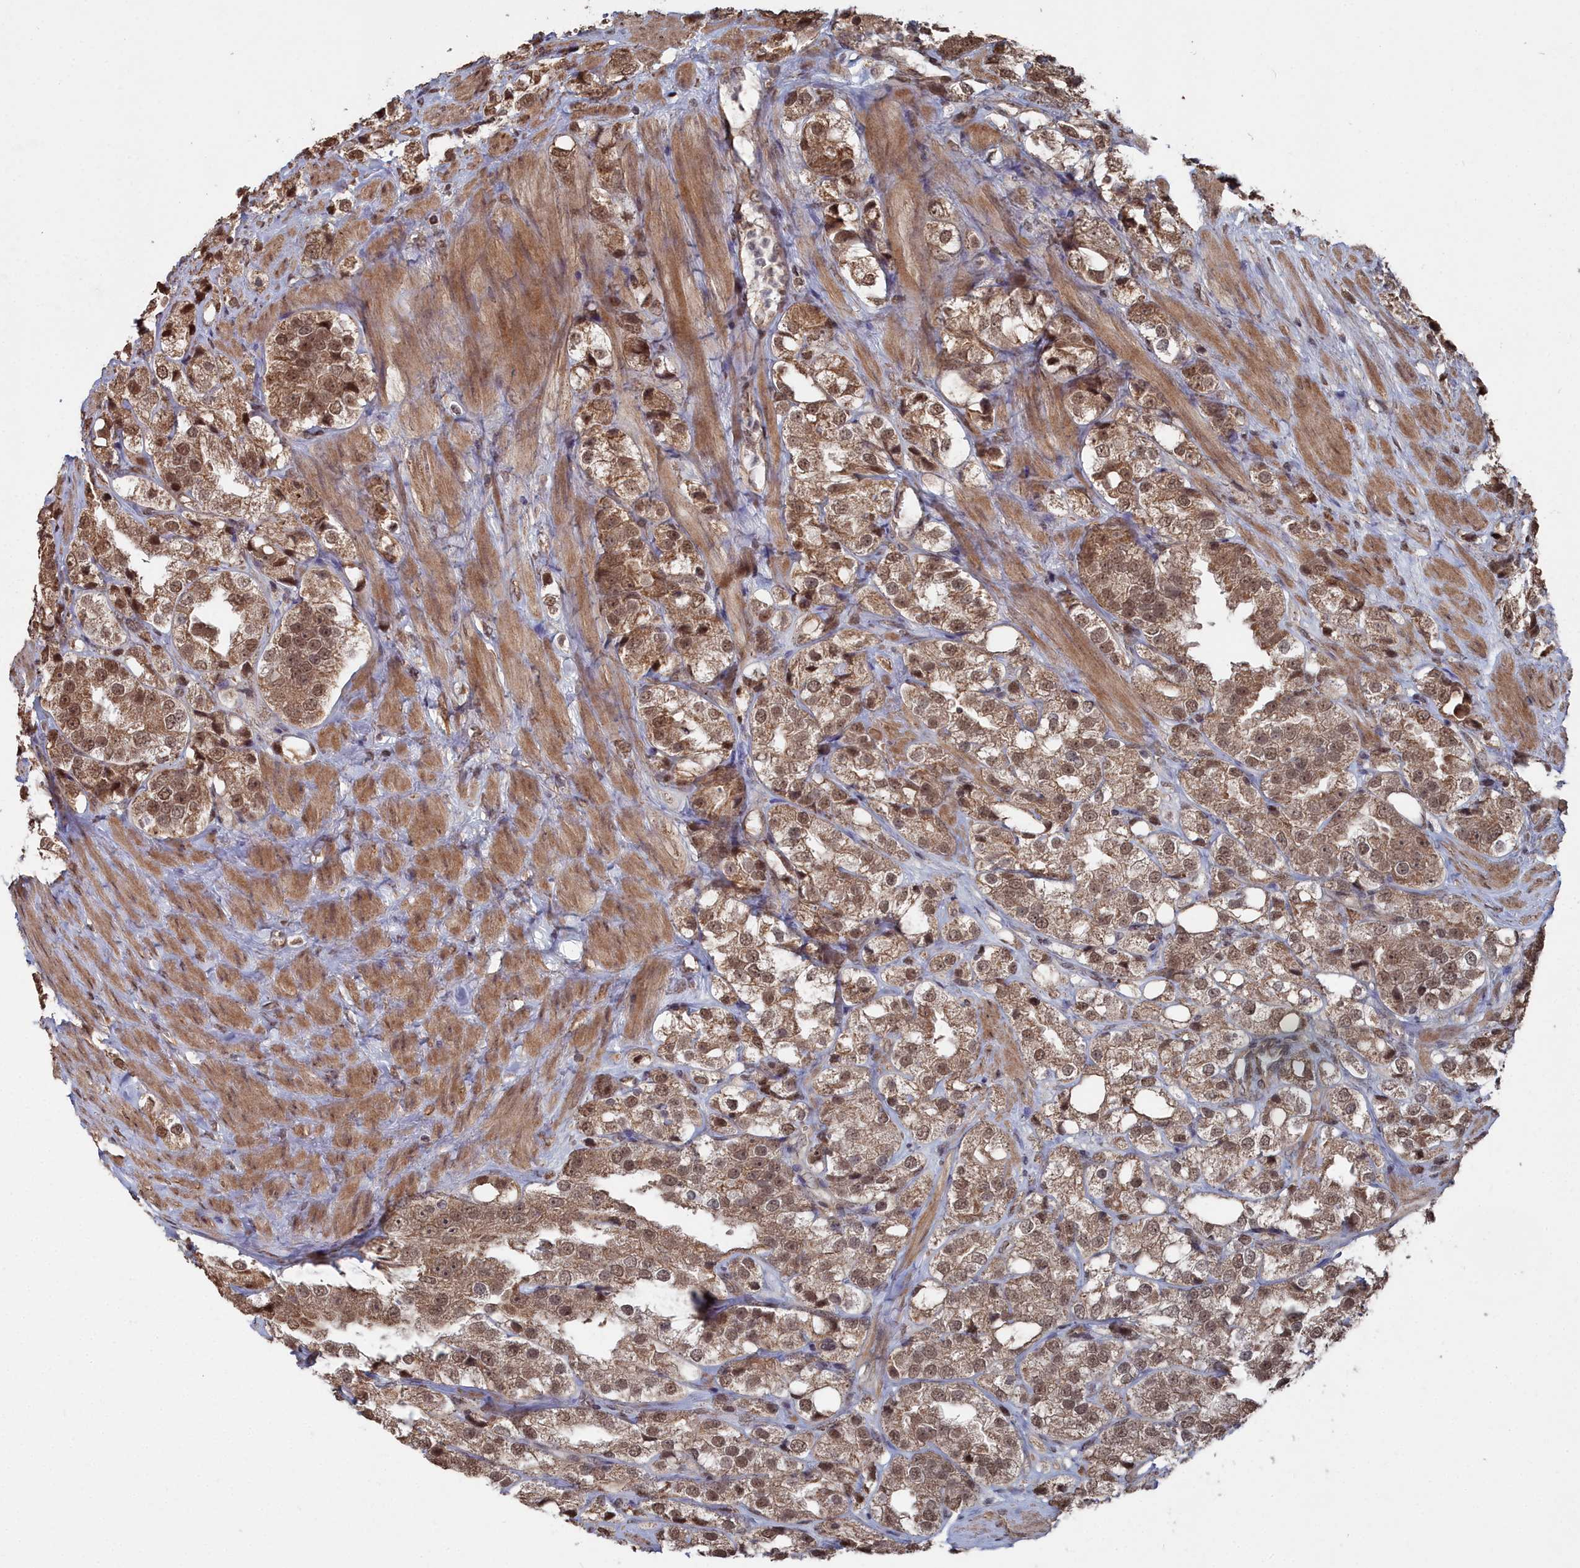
{"staining": {"intensity": "moderate", "quantity": ">75%", "location": "cytoplasmic/membranous,nuclear"}, "tissue": "prostate cancer", "cell_type": "Tumor cells", "image_type": "cancer", "snomed": [{"axis": "morphology", "description": "Adenocarcinoma, NOS"}, {"axis": "topography", "description": "Prostate"}], "caption": "Human prostate cancer (adenocarcinoma) stained with a brown dye shows moderate cytoplasmic/membranous and nuclear positive staining in approximately >75% of tumor cells.", "gene": "CCNP", "patient": {"sex": "male", "age": 79}}